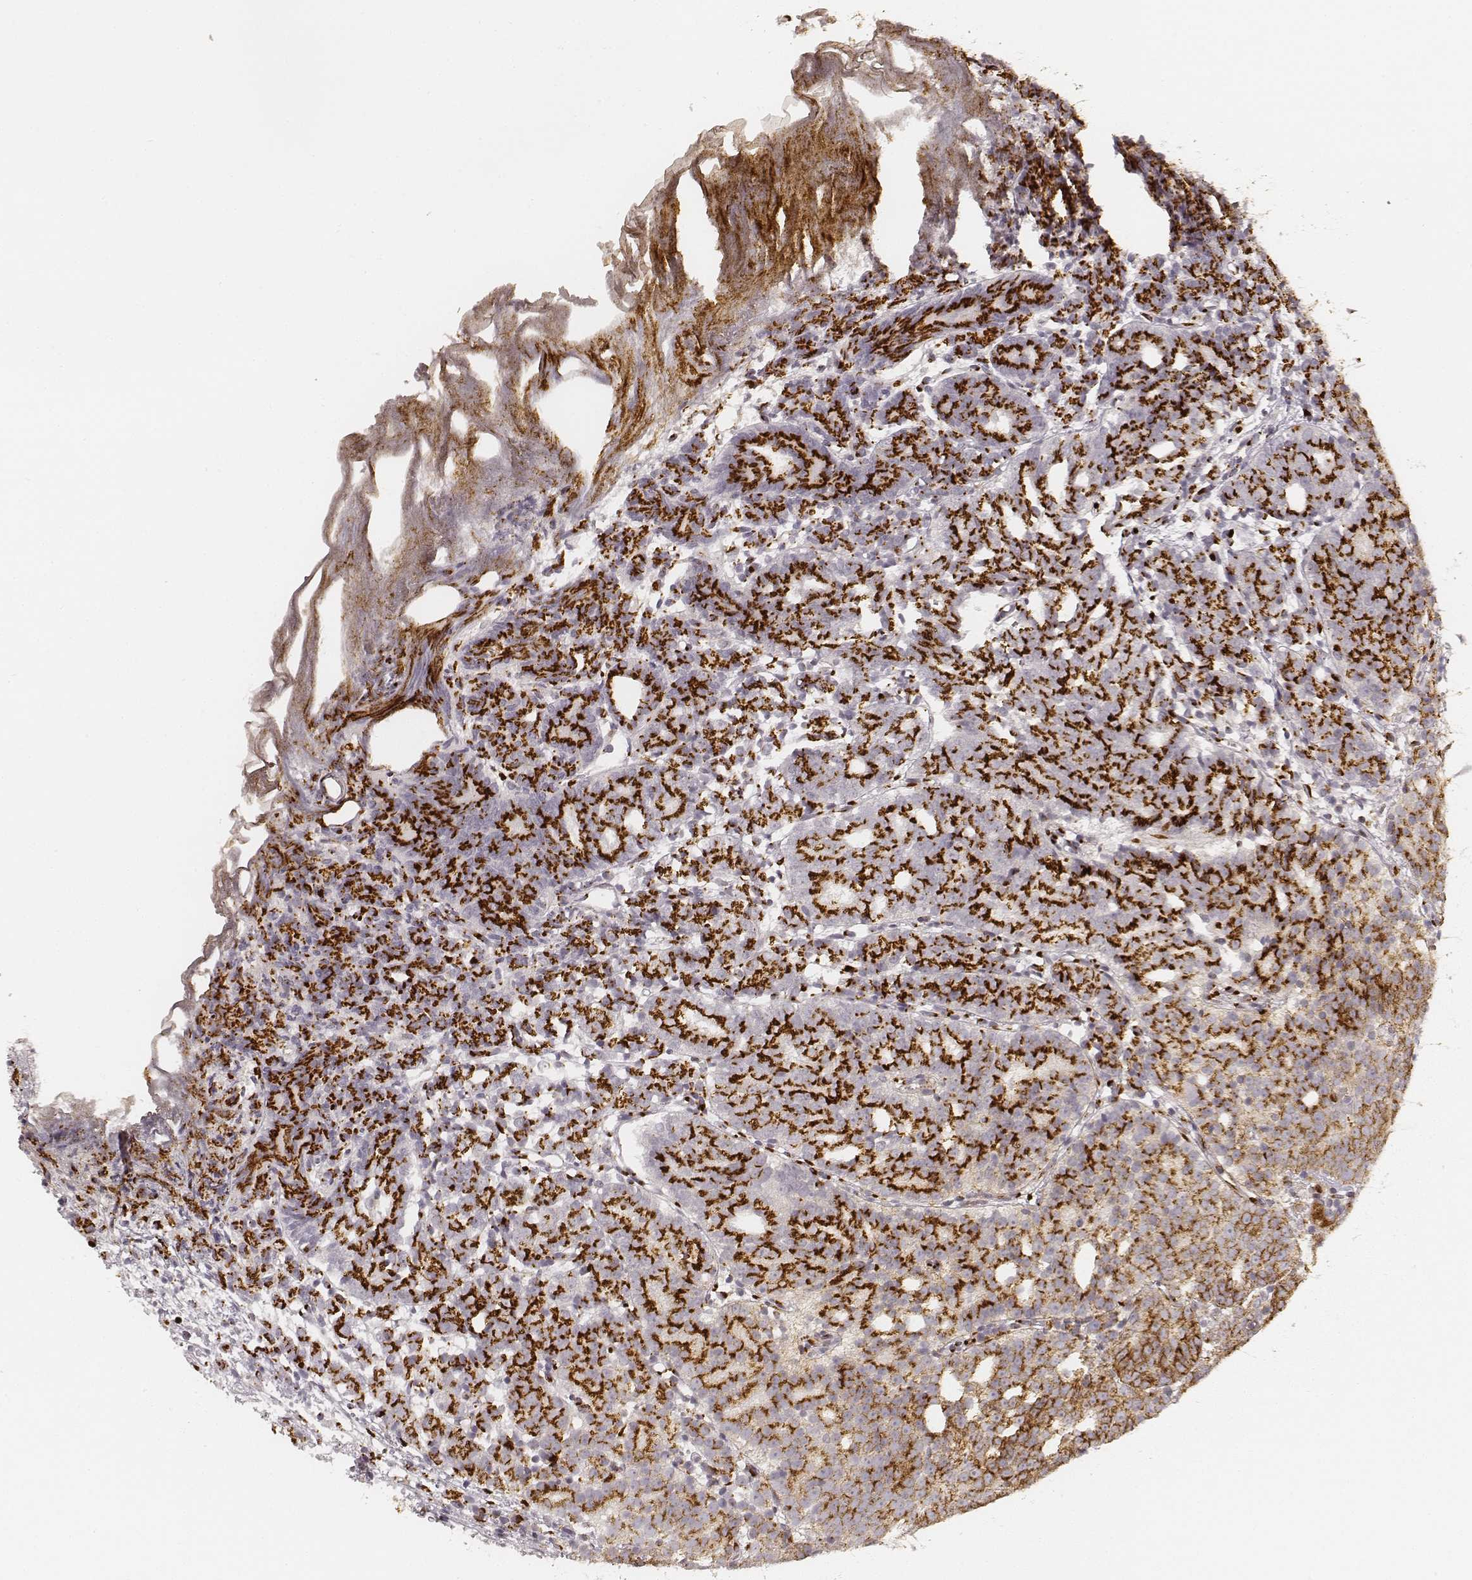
{"staining": {"intensity": "strong", "quantity": "25%-75%", "location": "cytoplasmic/membranous"}, "tissue": "prostate cancer", "cell_type": "Tumor cells", "image_type": "cancer", "snomed": [{"axis": "morphology", "description": "Adenocarcinoma, High grade"}, {"axis": "topography", "description": "Prostate"}], "caption": "A high amount of strong cytoplasmic/membranous positivity is identified in about 25%-75% of tumor cells in prostate high-grade adenocarcinoma tissue.", "gene": "GORASP2", "patient": {"sex": "male", "age": 53}}